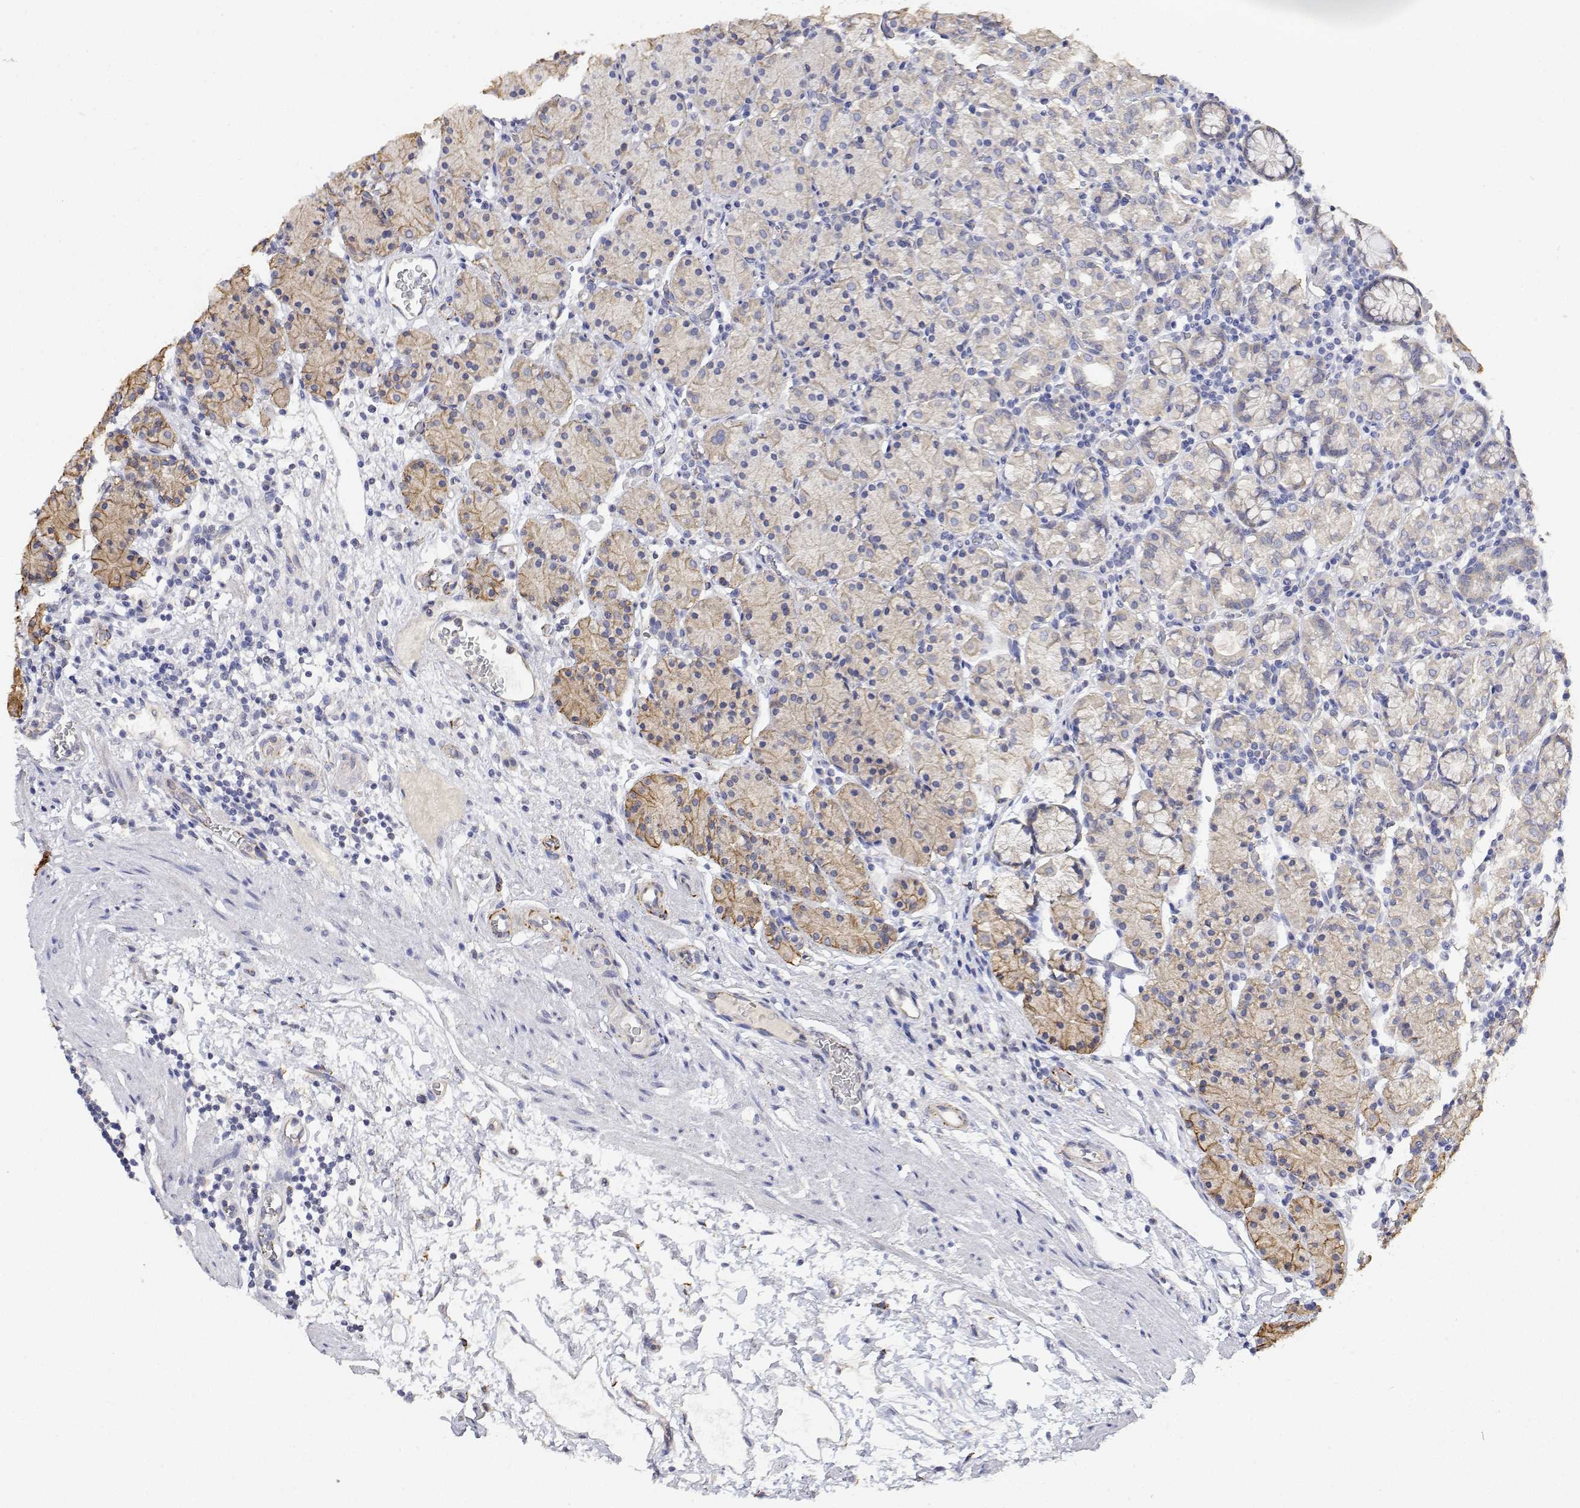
{"staining": {"intensity": "moderate", "quantity": "<25%", "location": "cytoplasmic/membranous"}, "tissue": "stomach", "cell_type": "Glandular cells", "image_type": "normal", "snomed": [{"axis": "morphology", "description": "Normal tissue, NOS"}, {"axis": "topography", "description": "Stomach, upper"}, {"axis": "topography", "description": "Stomach"}], "caption": "The immunohistochemical stain highlights moderate cytoplasmic/membranous expression in glandular cells of normal stomach. (IHC, brightfield microscopy, high magnification).", "gene": "LONRF3", "patient": {"sex": "male", "age": 62}}